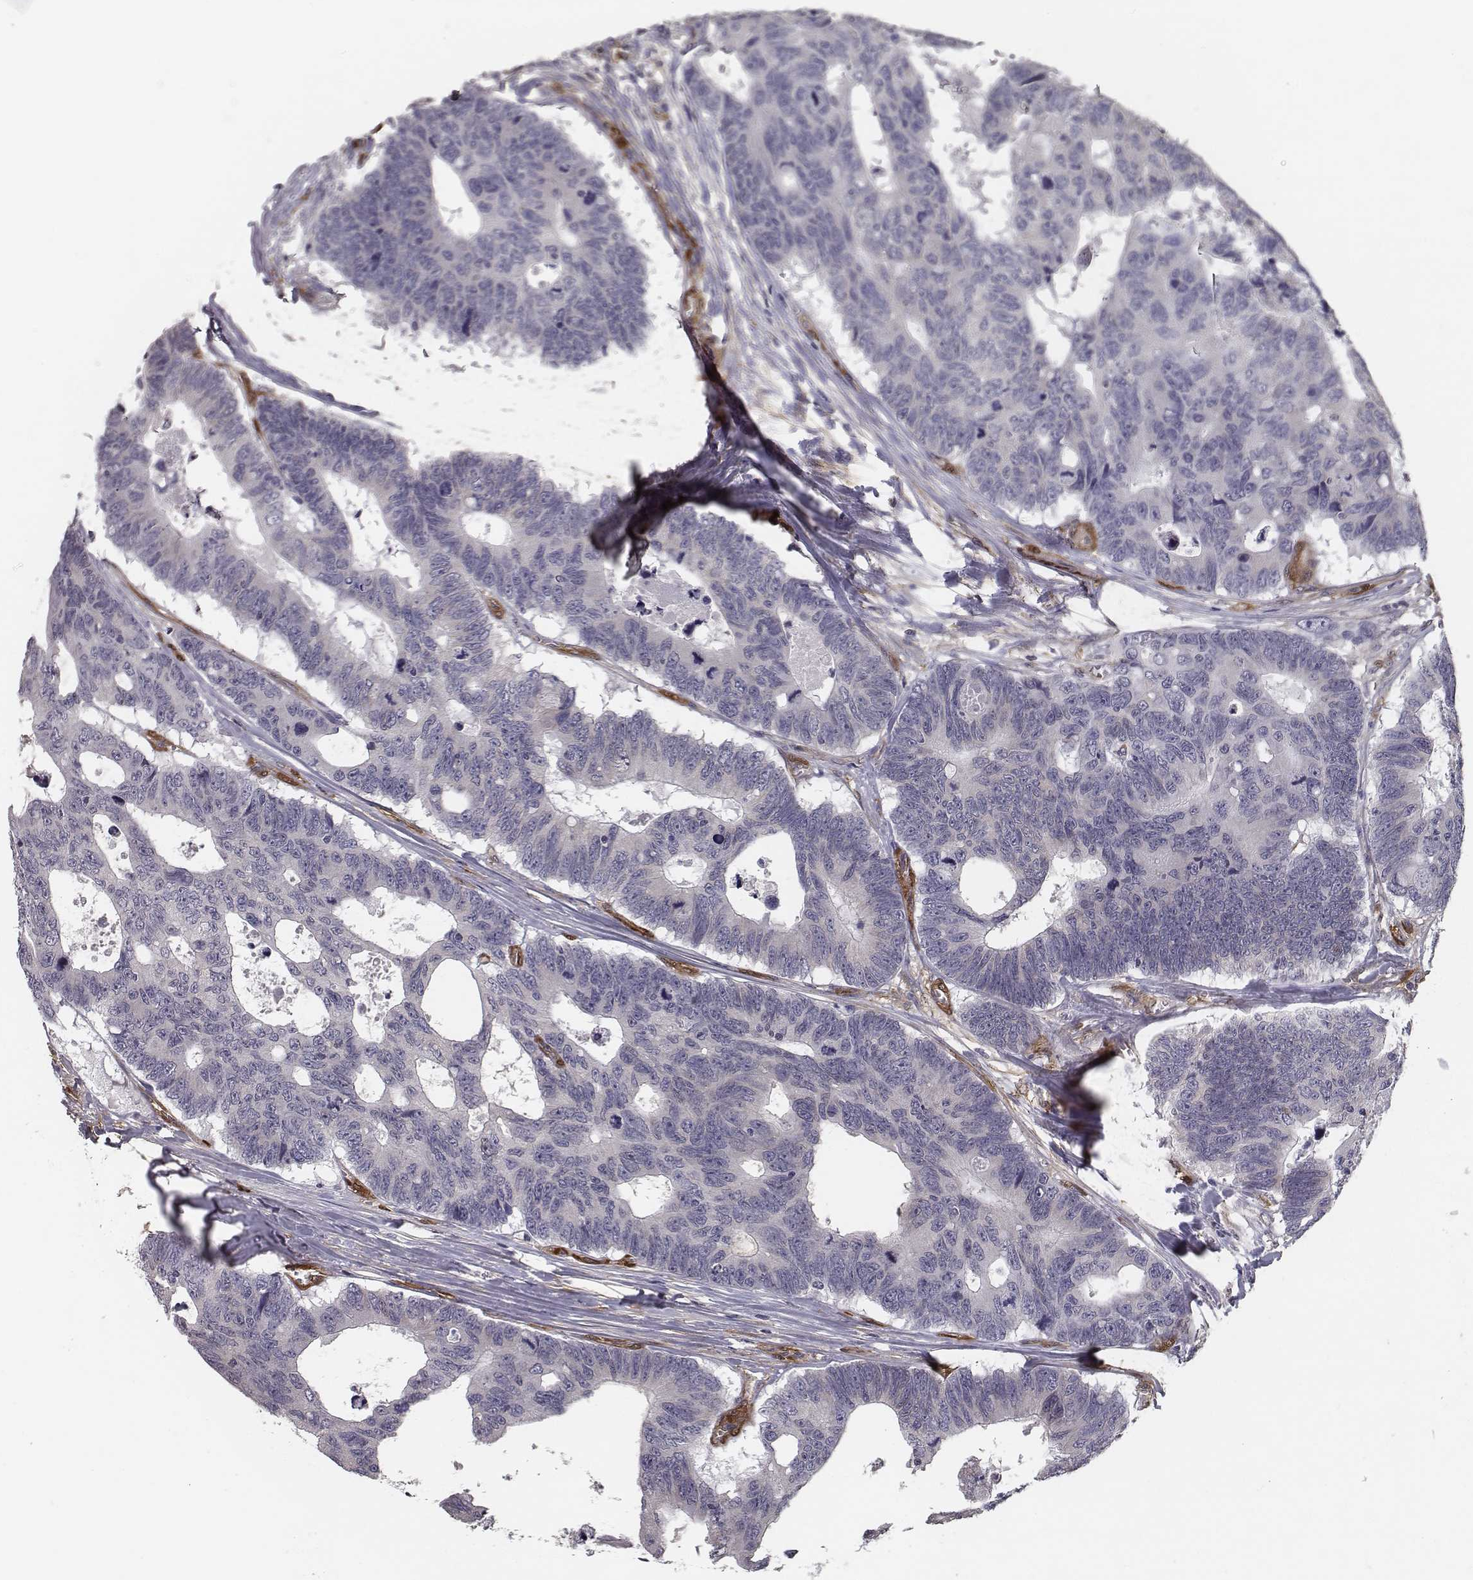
{"staining": {"intensity": "negative", "quantity": "none", "location": "none"}, "tissue": "colorectal cancer", "cell_type": "Tumor cells", "image_type": "cancer", "snomed": [{"axis": "morphology", "description": "Adenocarcinoma, NOS"}, {"axis": "topography", "description": "Colon"}], "caption": "Tumor cells are negative for protein expression in human adenocarcinoma (colorectal). (DAB (3,3'-diaminobenzidine) immunohistochemistry visualized using brightfield microscopy, high magnification).", "gene": "ISYNA1", "patient": {"sex": "female", "age": 77}}